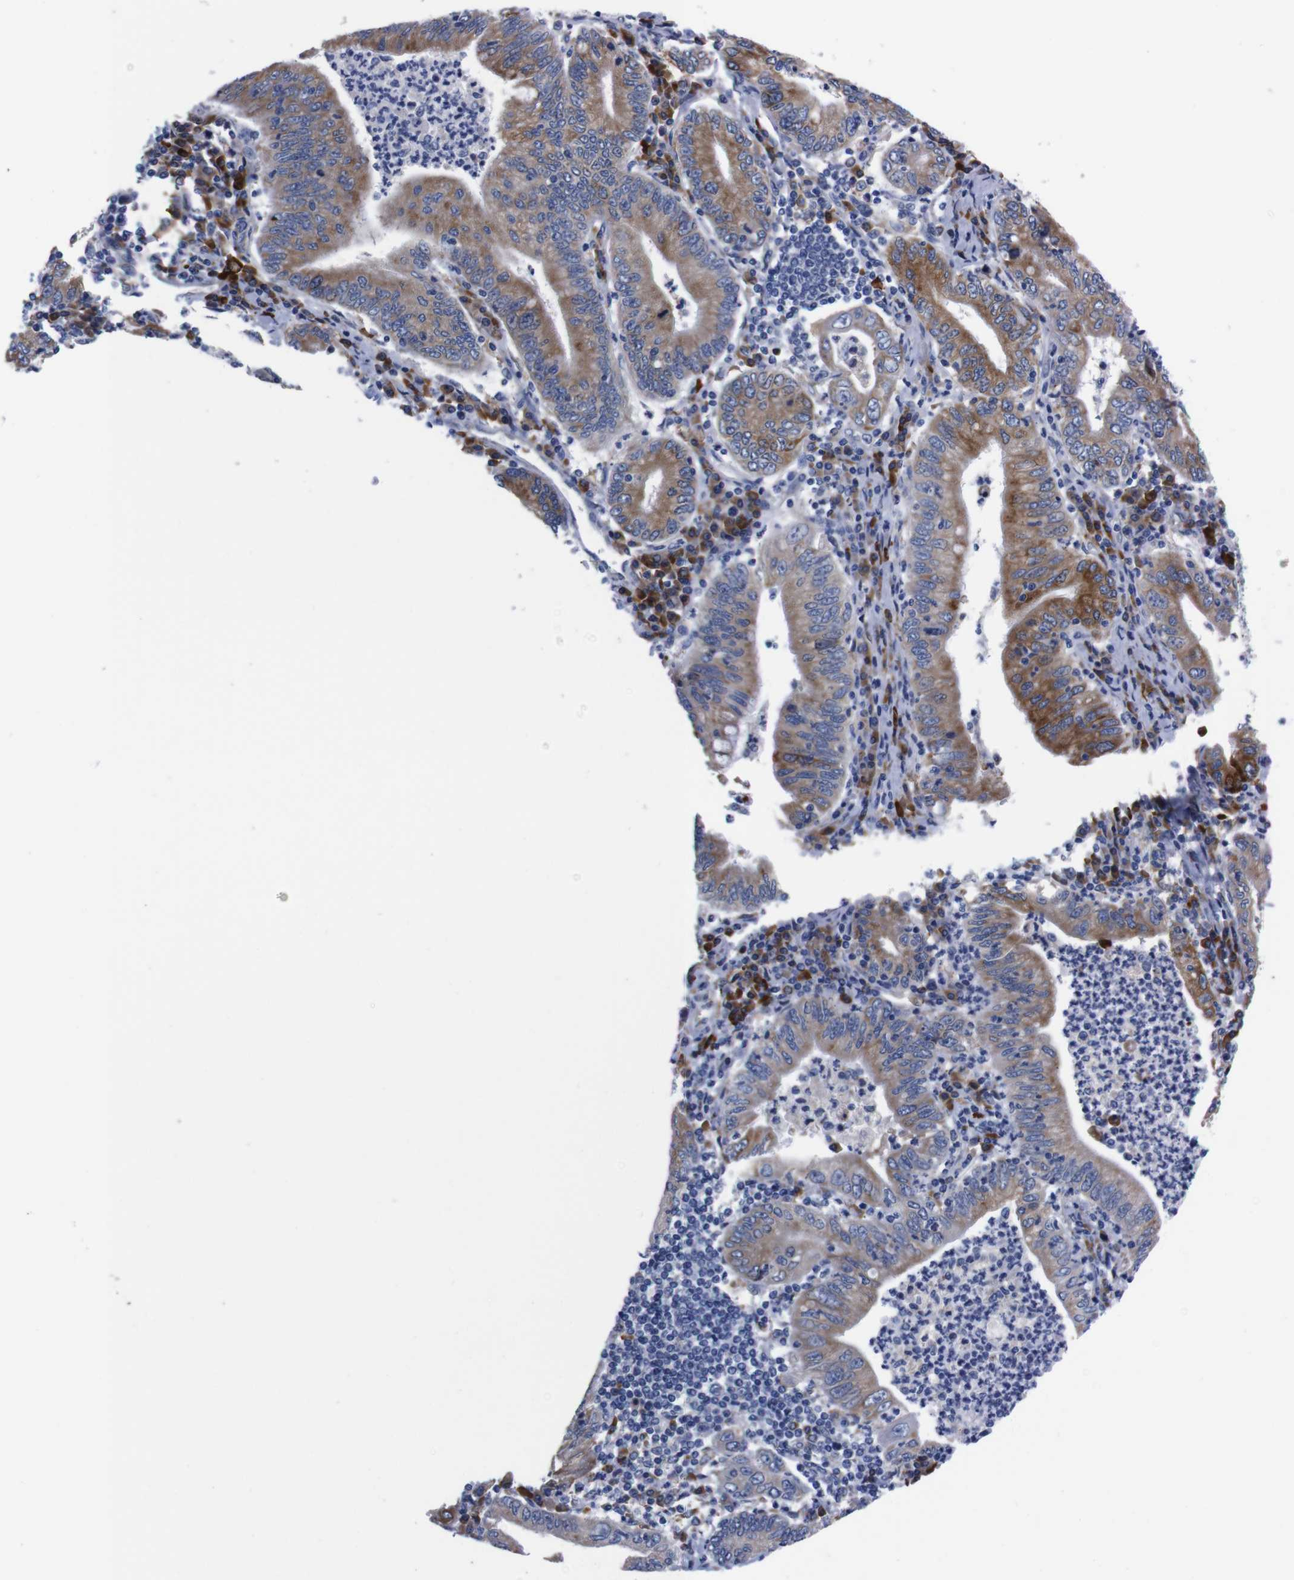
{"staining": {"intensity": "moderate", "quantity": ">75%", "location": "cytoplasmic/membranous"}, "tissue": "stomach cancer", "cell_type": "Tumor cells", "image_type": "cancer", "snomed": [{"axis": "morphology", "description": "Normal tissue, NOS"}, {"axis": "morphology", "description": "Adenocarcinoma, NOS"}, {"axis": "topography", "description": "Esophagus"}, {"axis": "topography", "description": "Stomach, upper"}, {"axis": "topography", "description": "Peripheral nerve tissue"}], "caption": "Immunohistochemical staining of human stomach cancer reveals moderate cytoplasmic/membranous protein positivity in about >75% of tumor cells.", "gene": "NEBL", "patient": {"sex": "male", "age": 62}}